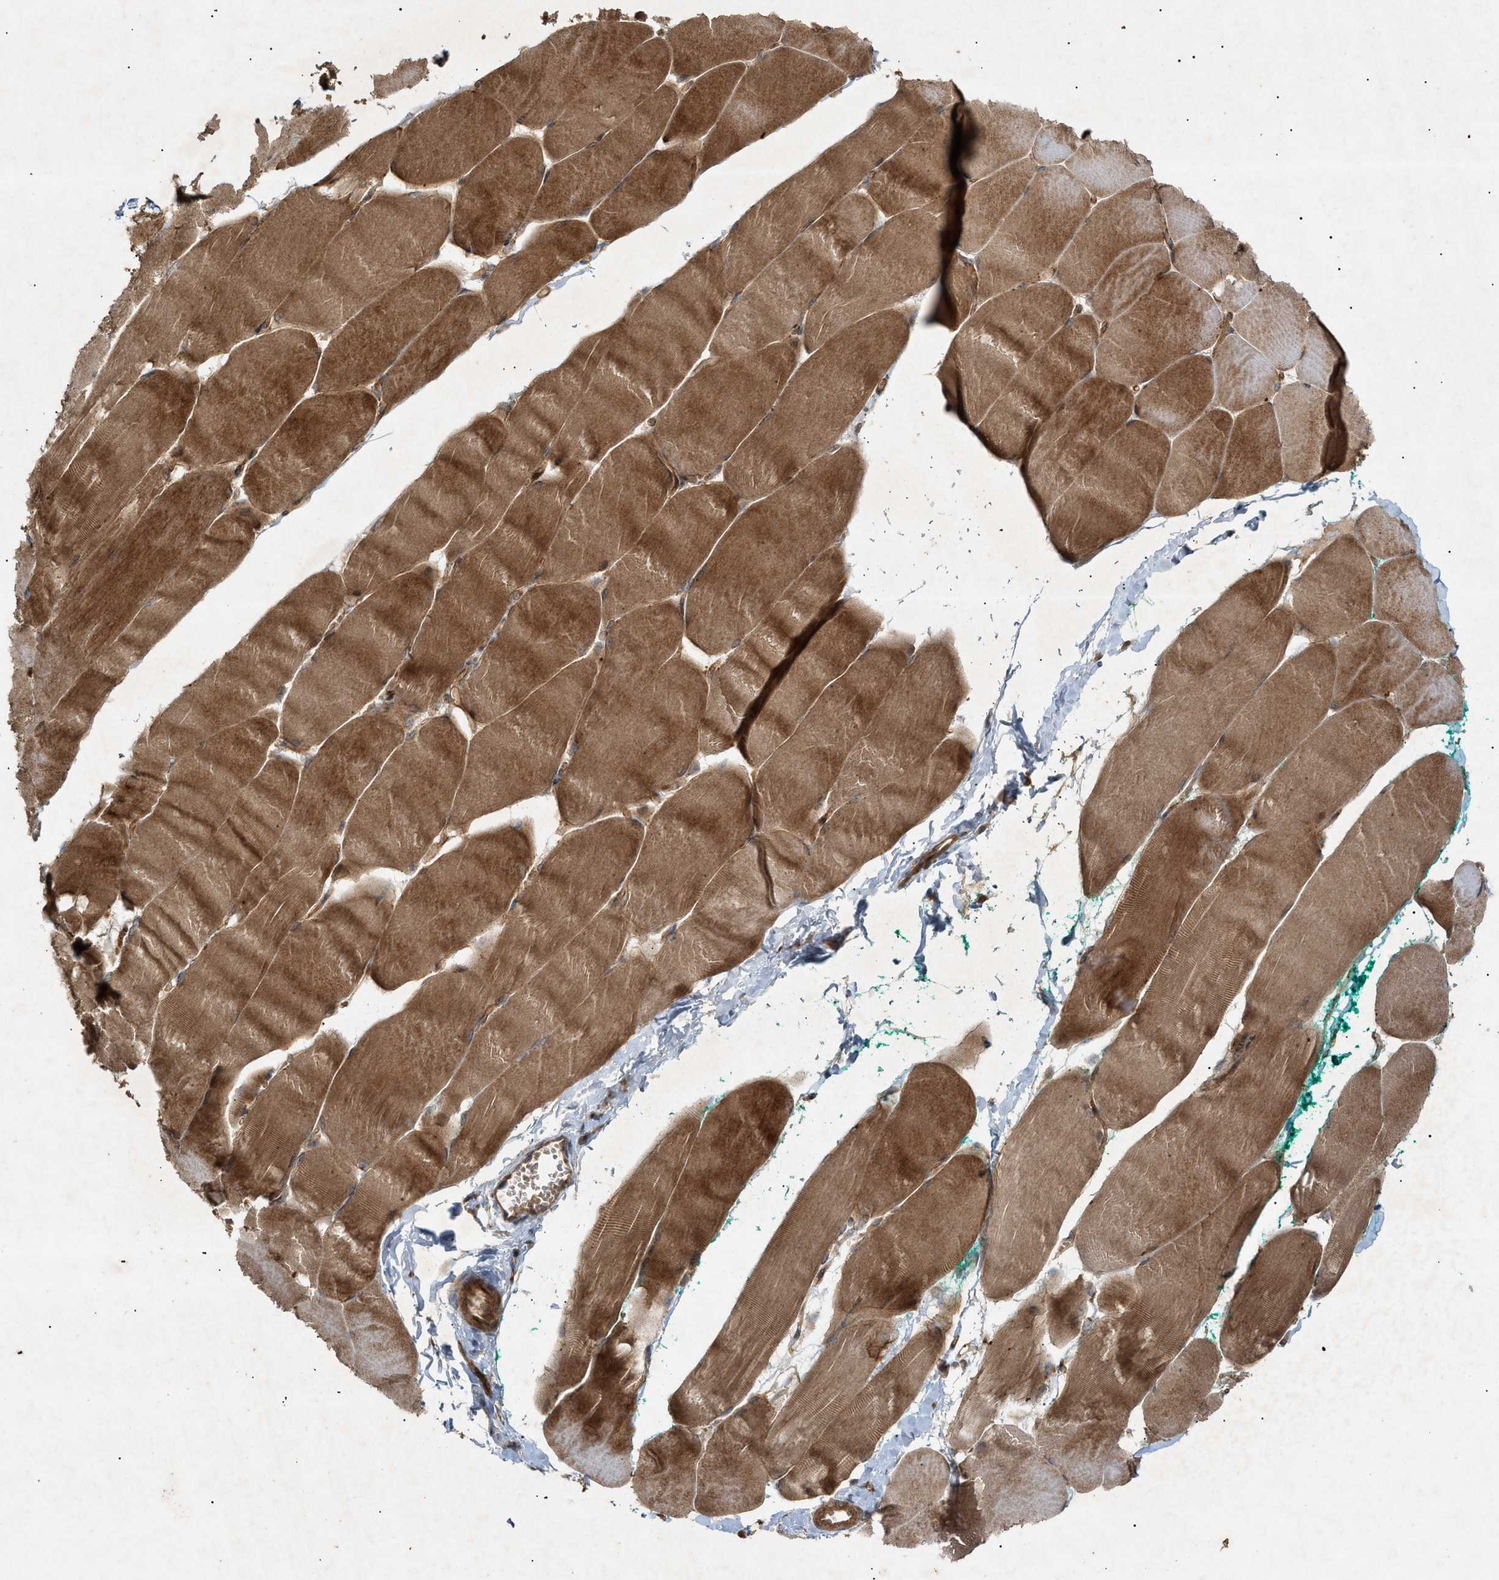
{"staining": {"intensity": "strong", "quantity": ">75%", "location": "cytoplasmic/membranous"}, "tissue": "skeletal muscle", "cell_type": "Myocytes", "image_type": "normal", "snomed": [{"axis": "morphology", "description": "Normal tissue, NOS"}, {"axis": "morphology", "description": "Squamous cell carcinoma, NOS"}, {"axis": "topography", "description": "Skeletal muscle"}], "caption": "Myocytes reveal high levels of strong cytoplasmic/membranous expression in approximately >75% of cells in benign human skeletal muscle. Ihc stains the protein in brown and the nuclei are stained blue.", "gene": "MTCH1", "patient": {"sex": "male", "age": 51}}